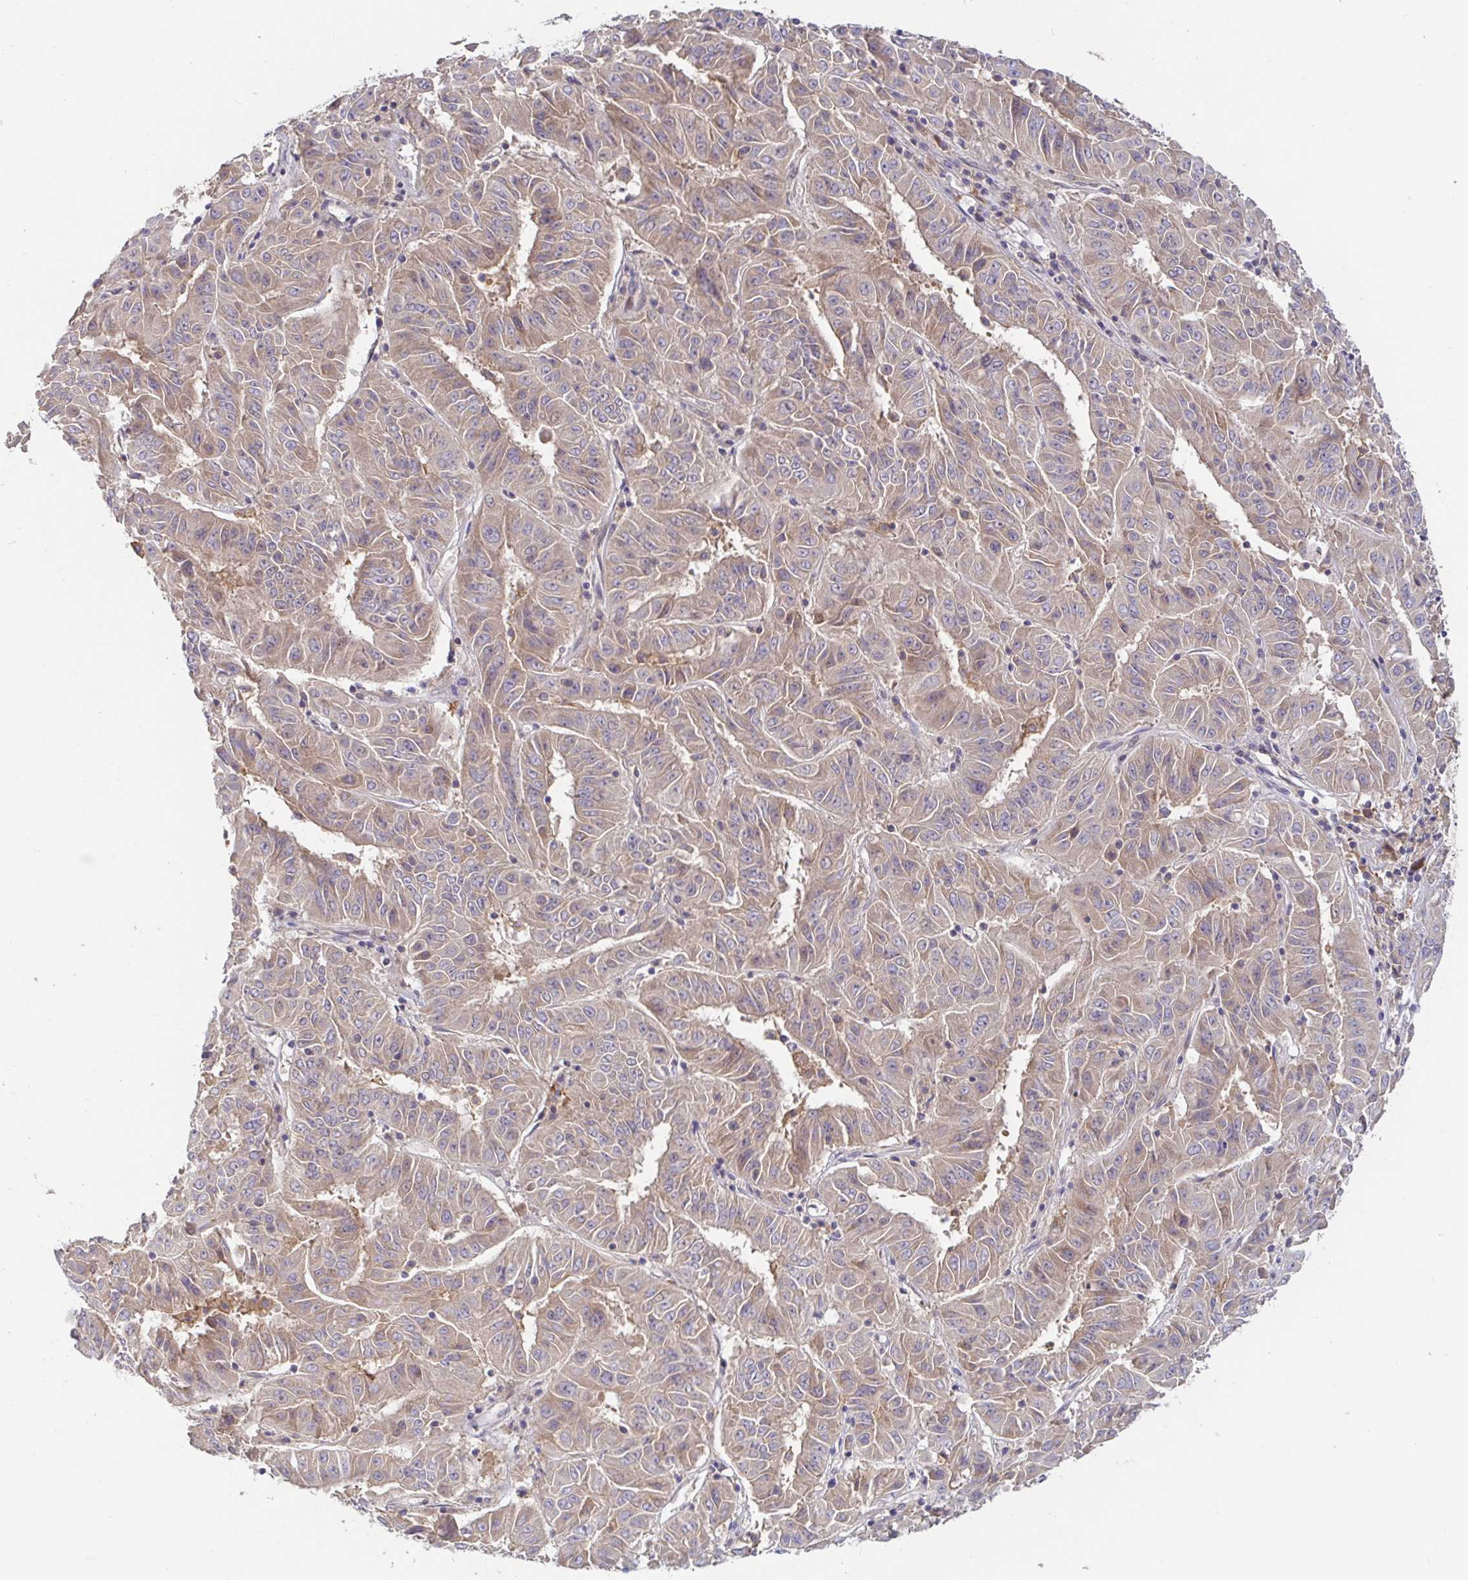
{"staining": {"intensity": "weak", "quantity": "25%-75%", "location": "cytoplasmic/membranous"}, "tissue": "pancreatic cancer", "cell_type": "Tumor cells", "image_type": "cancer", "snomed": [{"axis": "morphology", "description": "Adenocarcinoma, NOS"}, {"axis": "topography", "description": "Pancreas"}], "caption": "Immunohistochemistry photomicrograph of human adenocarcinoma (pancreatic) stained for a protein (brown), which reveals low levels of weak cytoplasmic/membranous expression in approximately 25%-75% of tumor cells.", "gene": "LARP1", "patient": {"sex": "male", "age": 63}}